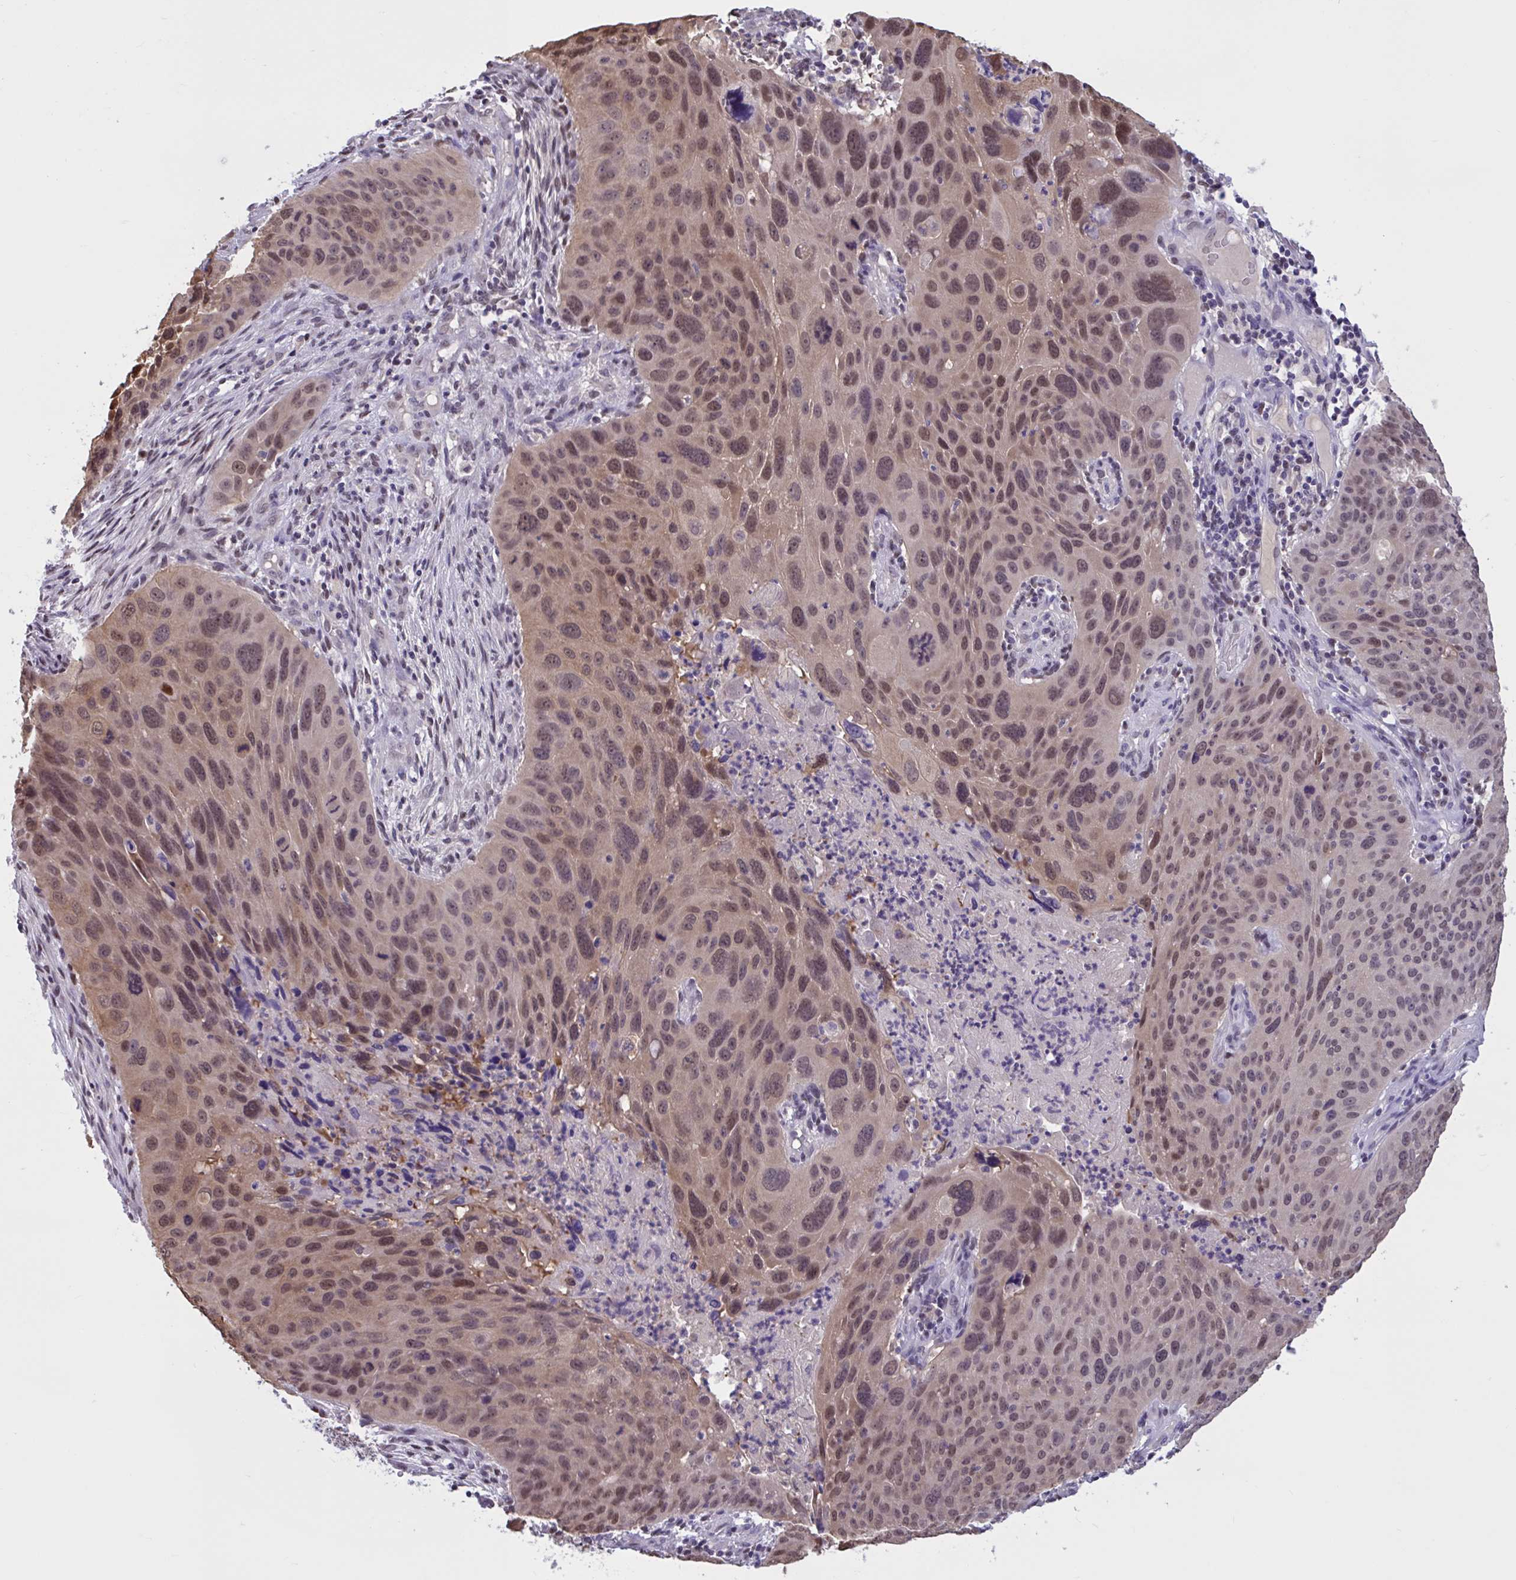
{"staining": {"intensity": "moderate", "quantity": "25%-75%", "location": "nuclear"}, "tissue": "lung cancer", "cell_type": "Tumor cells", "image_type": "cancer", "snomed": [{"axis": "morphology", "description": "Squamous cell carcinoma, NOS"}, {"axis": "topography", "description": "Lung"}], "caption": "Immunohistochemical staining of lung cancer displays medium levels of moderate nuclear positivity in about 25%-75% of tumor cells. The staining was performed using DAB (3,3'-diaminobenzidine), with brown indicating positive protein expression. Nuclei are stained blue with hematoxylin.", "gene": "RBL1", "patient": {"sex": "male", "age": 63}}